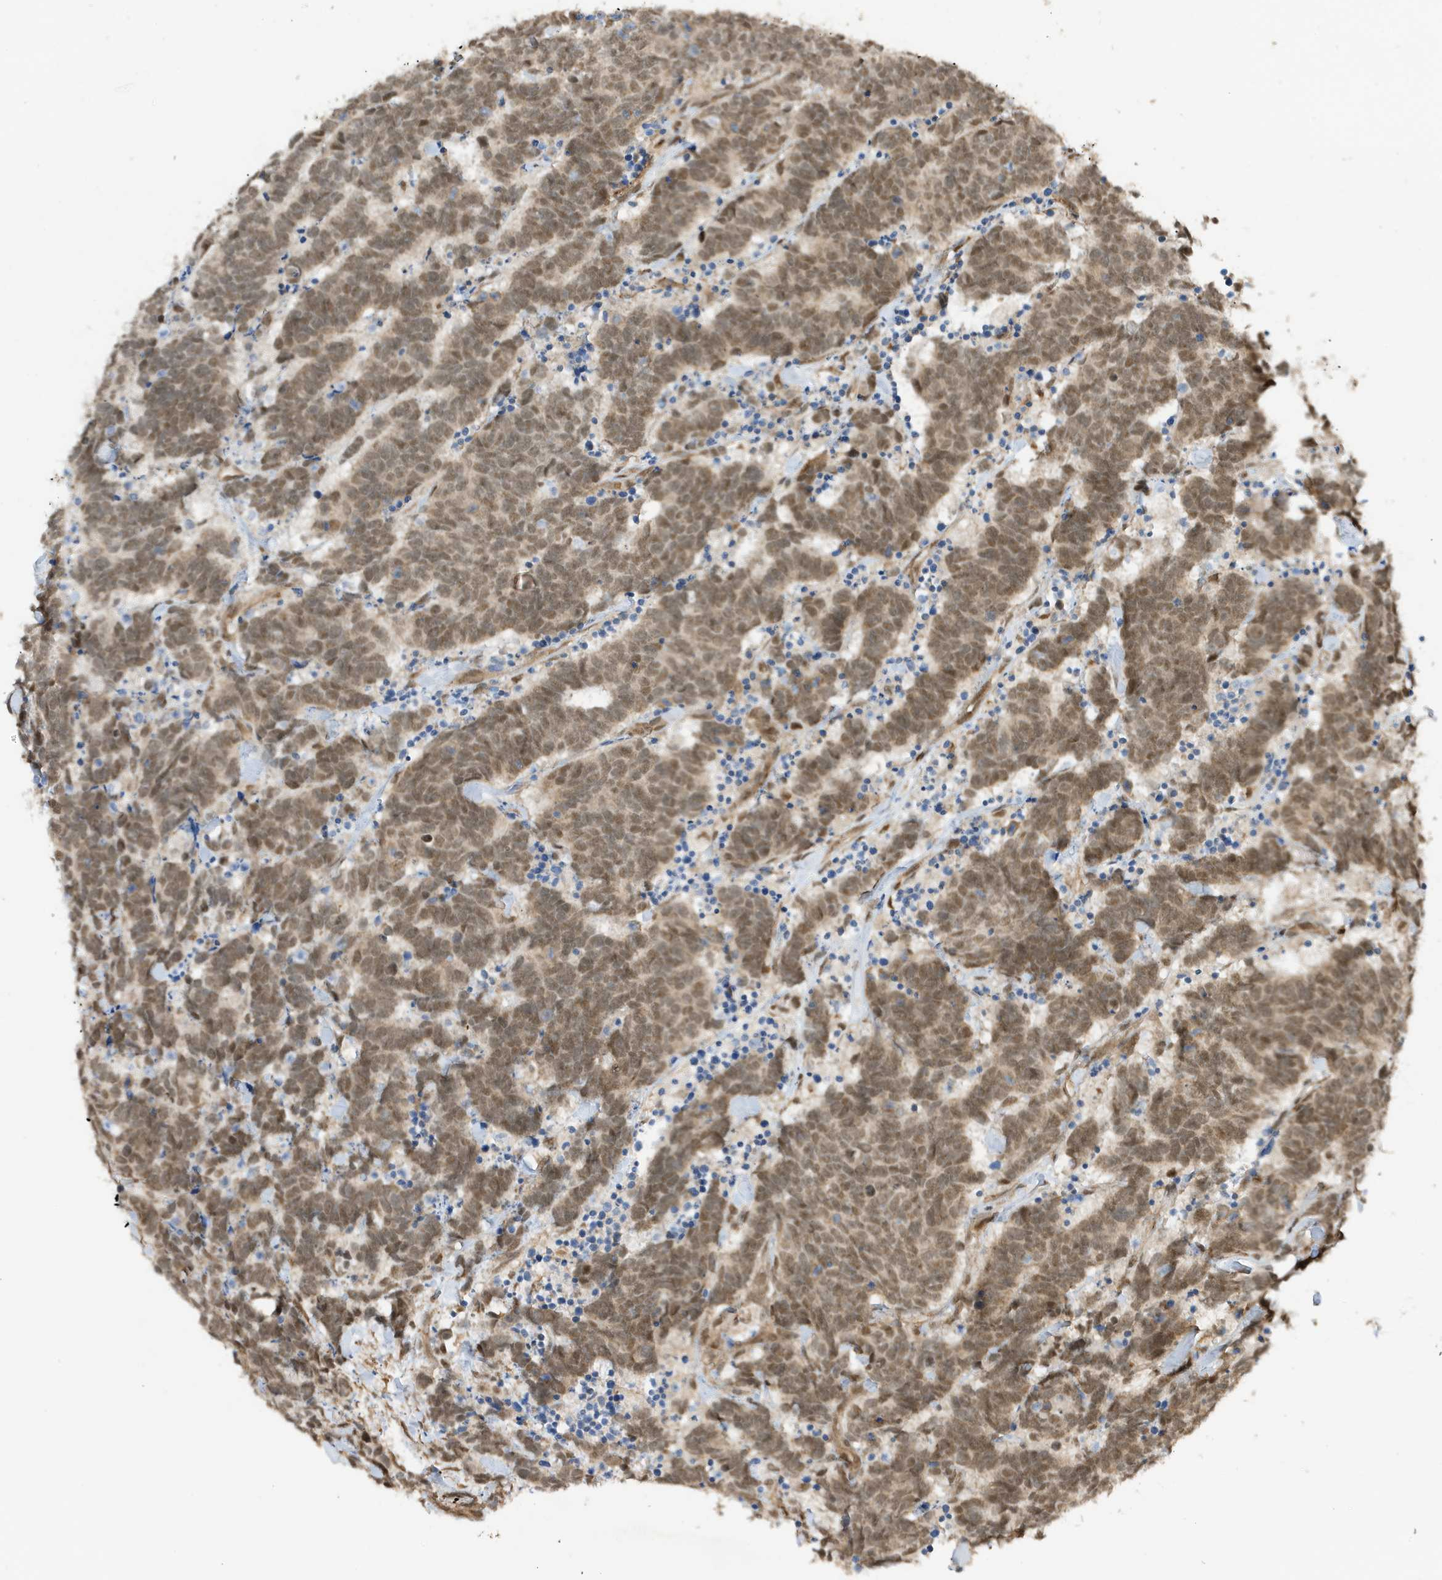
{"staining": {"intensity": "weak", "quantity": ">75%", "location": "nuclear"}, "tissue": "carcinoid", "cell_type": "Tumor cells", "image_type": "cancer", "snomed": [{"axis": "morphology", "description": "Carcinoma, NOS"}, {"axis": "morphology", "description": "Carcinoid, malignant, NOS"}, {"axis": "topography", "description": "Urinary bladder"}], "caption": "Tumor cells display low levels of weak nuclear staining in approximately >75% of cells in human carcinoid.", "gene": "MAST3", "patient": {"sex": "male", "age": 57}}